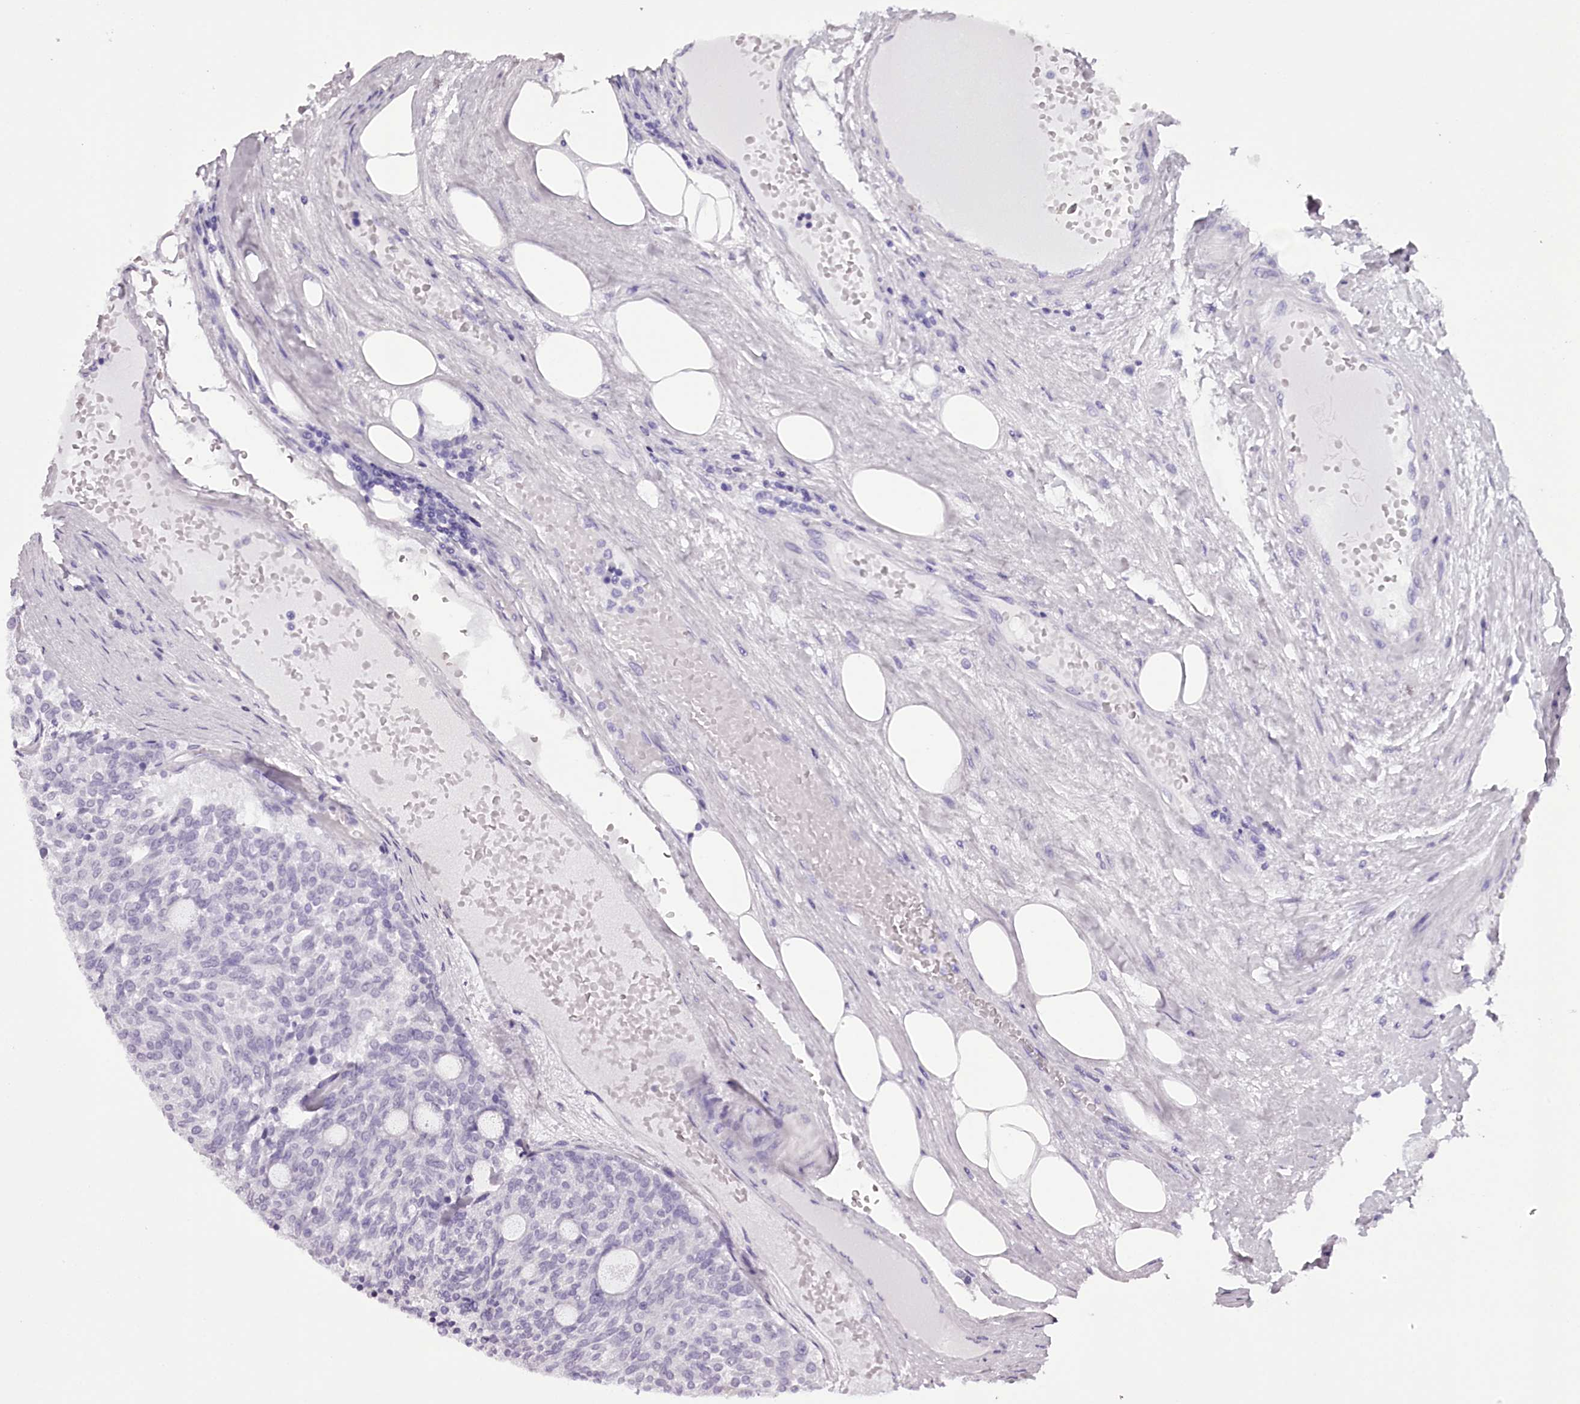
{"staining": {"intensity": "weak", "quantity": "<25%", "location": "nuclear"}, "tissue": "carcinoid", "cell_type": "Tumor cells", "image_type": "cancer", "snomed": [{"axis": "morphology", "description": "Carcinoid, malignant, NOS"}, {"axis": "topography", "description": "Pancreas"}], "caption": "A photomicrograph of human carcinoid is negative for staining in tumor cells.", "gene": "TTC33", "patient": {"sex": "female", "age": 54}}